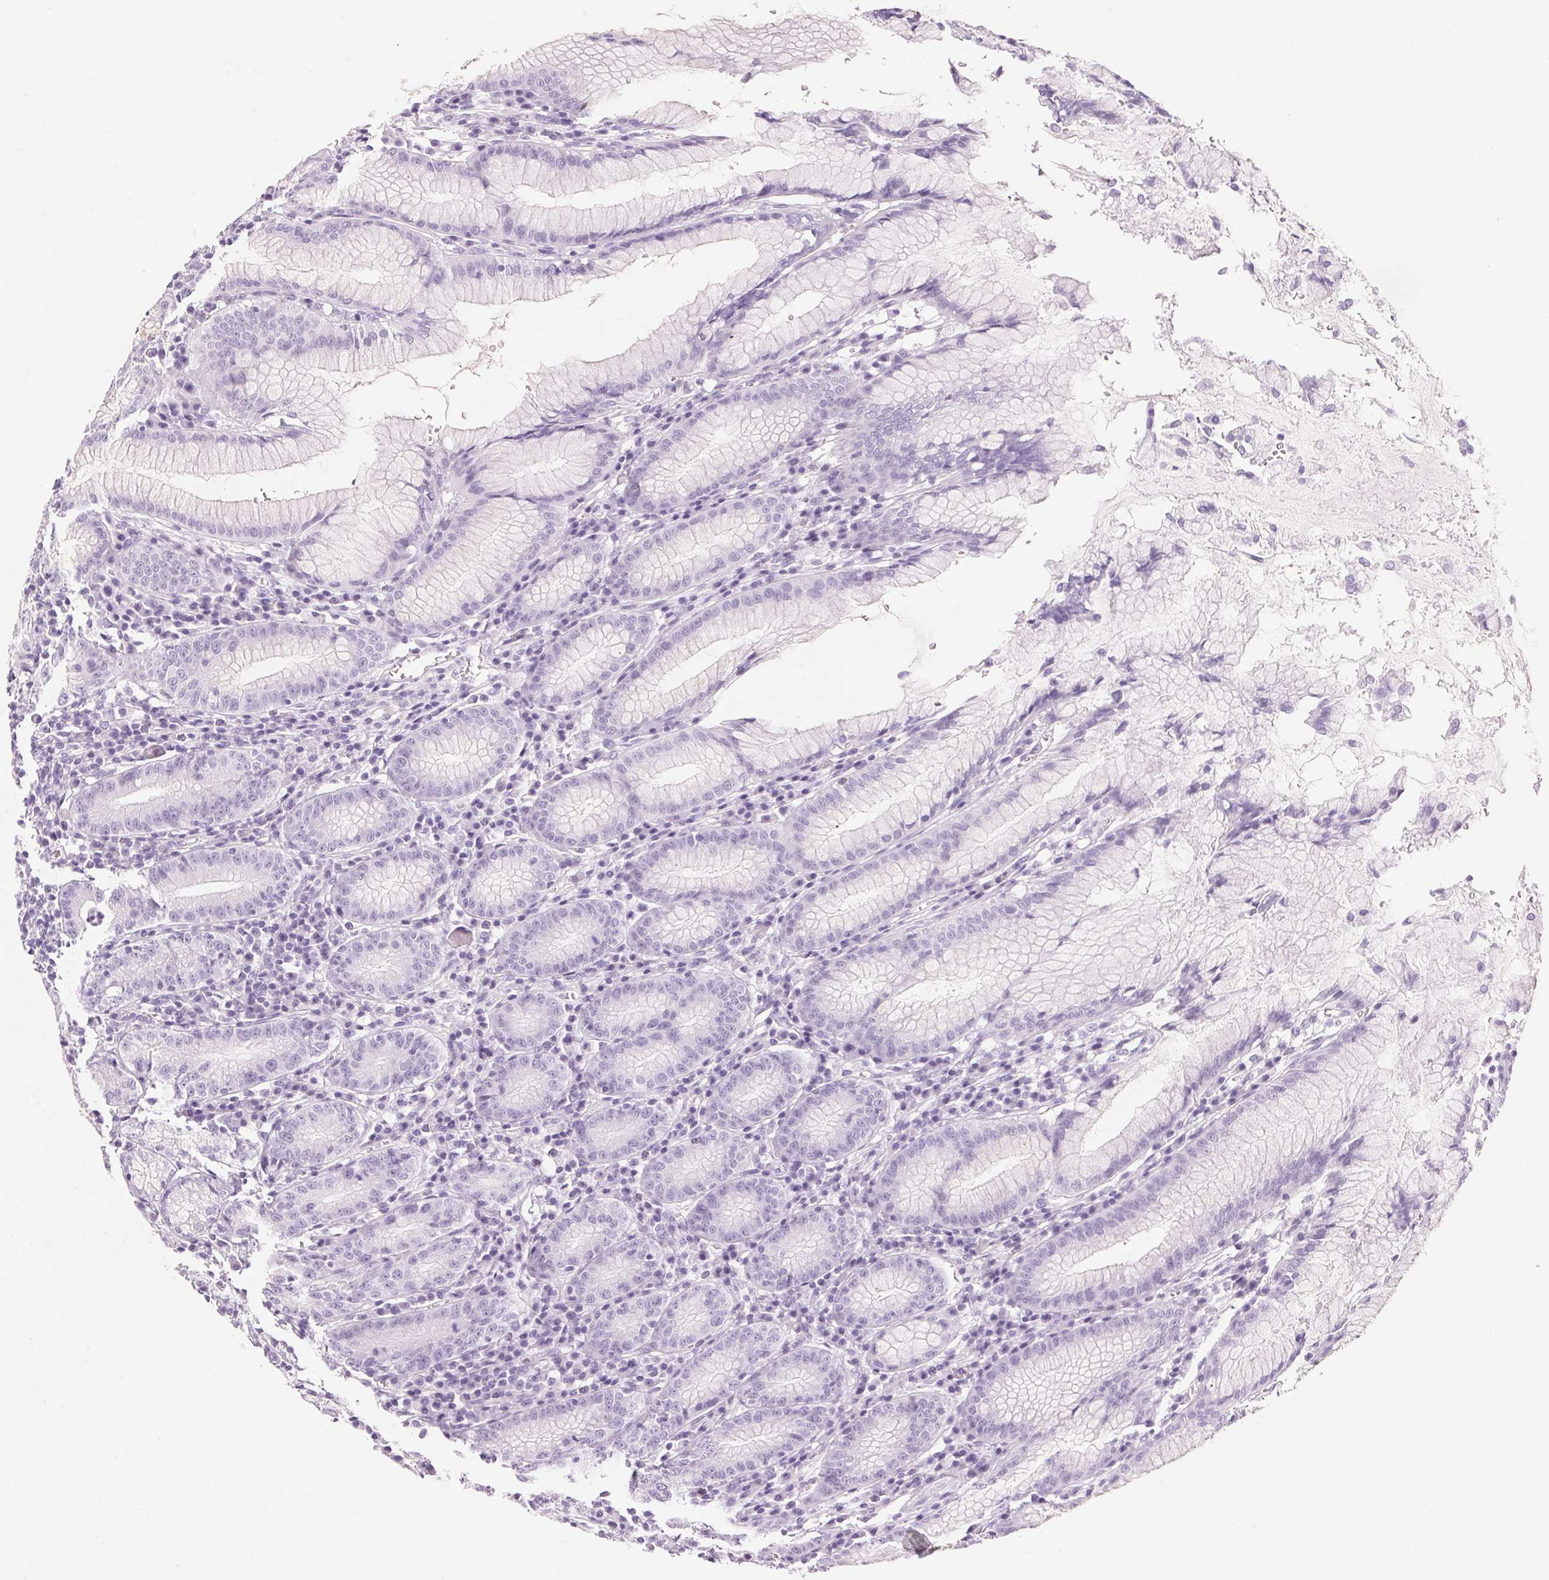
{"staining": {"intensity": "negative", "quantity": "none", "location": "none"}, "tissue": "stomach", "cell_type": "Glandular cells", "image_type": "normal", "snomed": [{"axis": "morphology", "description": "Normal tissue, NOS"}, {"axis": "topography", "description": "Stomach"}], "caption": "High power microscopy histopathology image of an immunohistochemistry (IHC) image of unremarkable stomach, revealing no significant positivity in glandular cells. The staining is performed using DAB (3,3'-diaminobenzidine) brown chromogen with nuclei counter-stained in using hematoxylin.", "gene": "IGFBP1", "patient": {"sex": "male", "age": 55}}